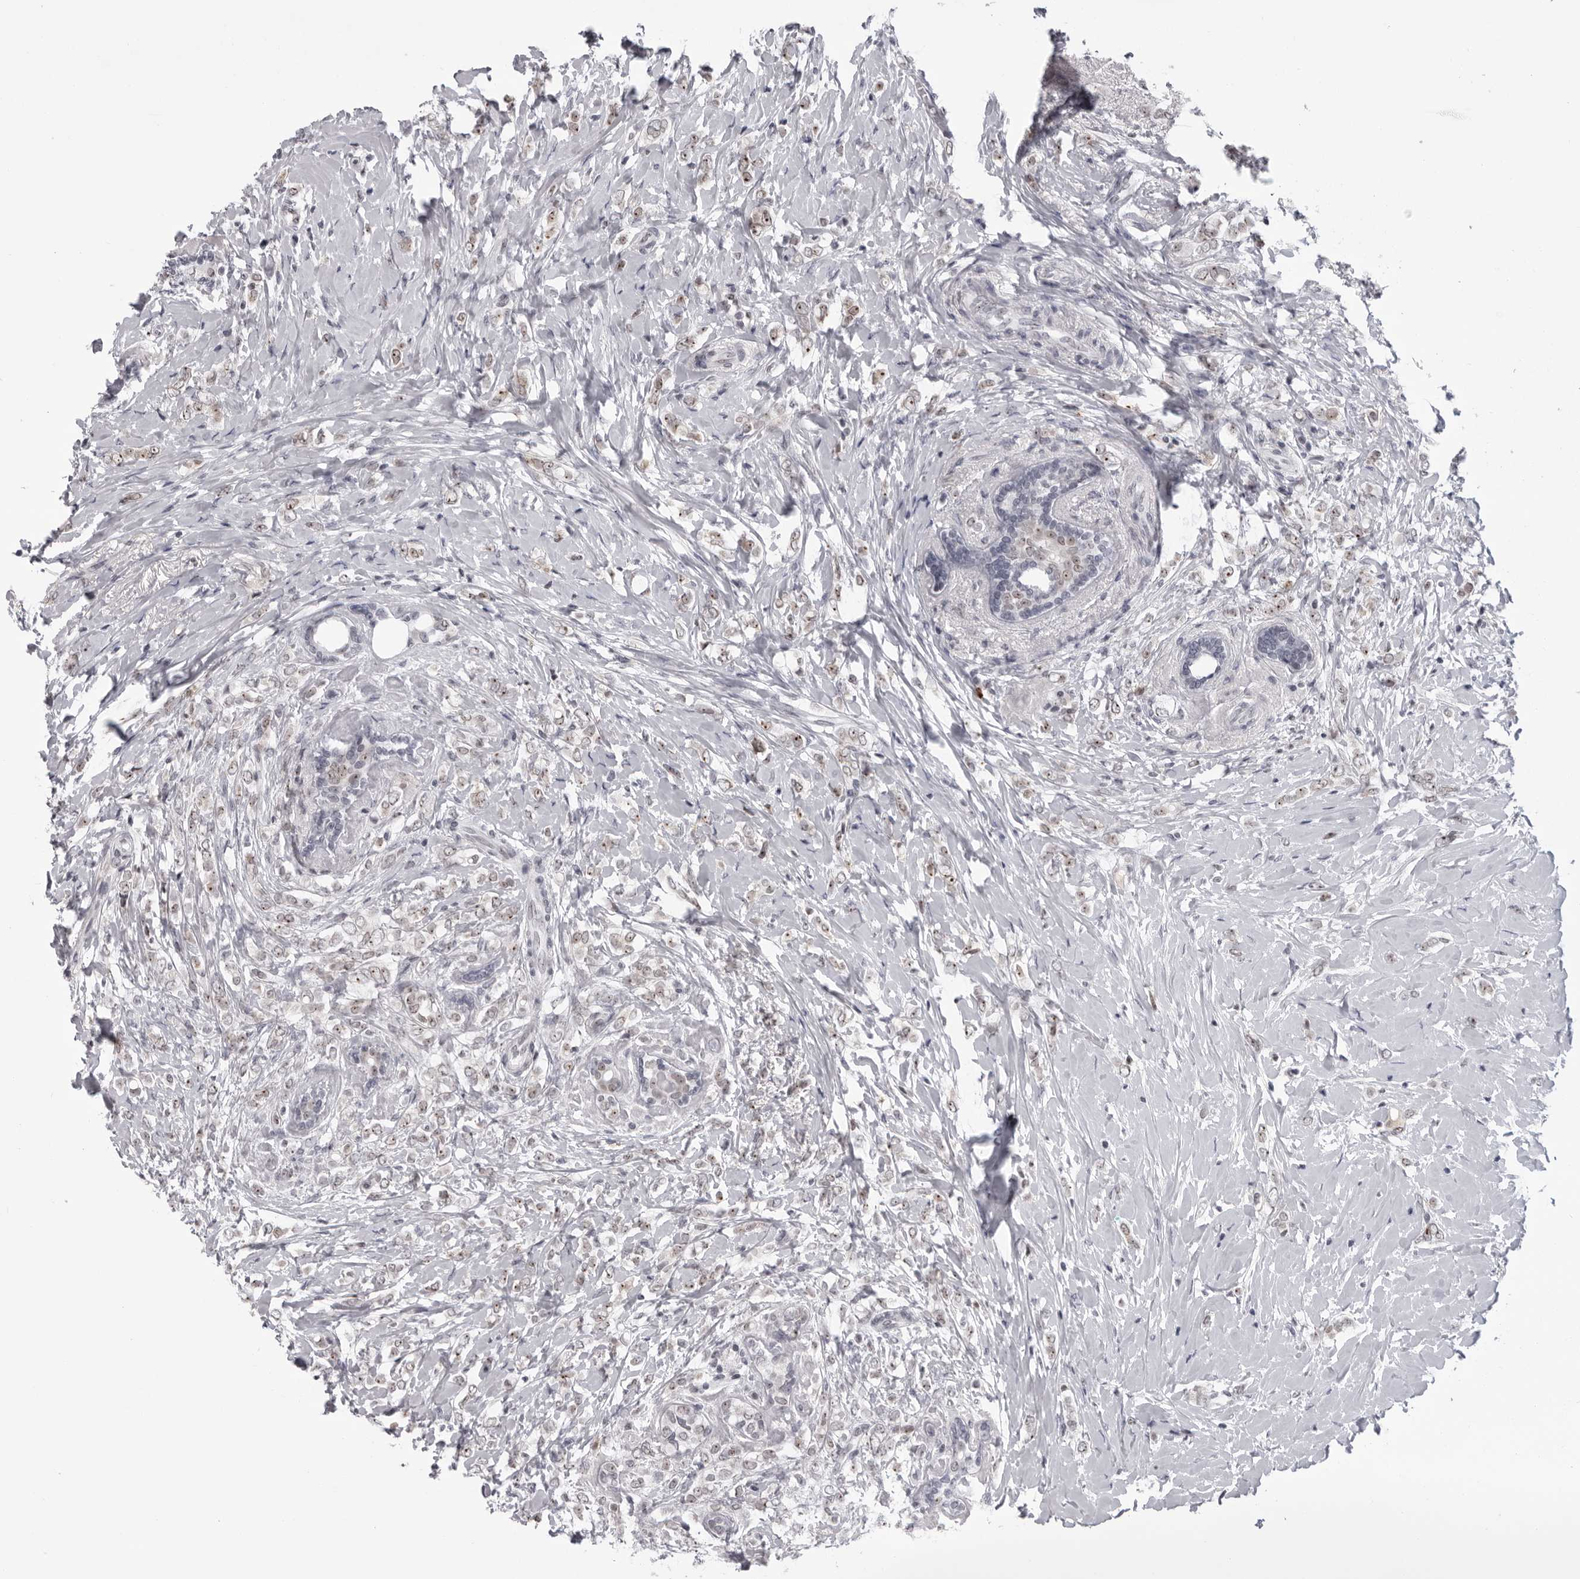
{"staining": {"intensity": "moderate", "quantity": ">75%", "location": "nuclear"}, "tissue": "breast cancer", "cell_type": "Tumor cells", "image_type": "cancer", "snomed": [{"axis": "morphology", "description": "Normal tissue, NOS"}, {"axis": "morphology", "description": "Lobular carcinoma"}, {"axis": "topography", "description": "Breast"}], "caption": "Immunohistochemical staining of human breast lobular carcinoma displays medium levels of moderate nuclear expression in about >75% of tumor cells.", "gene": "EXOSC10", "patient": {"sex": "female", "age": 47}}